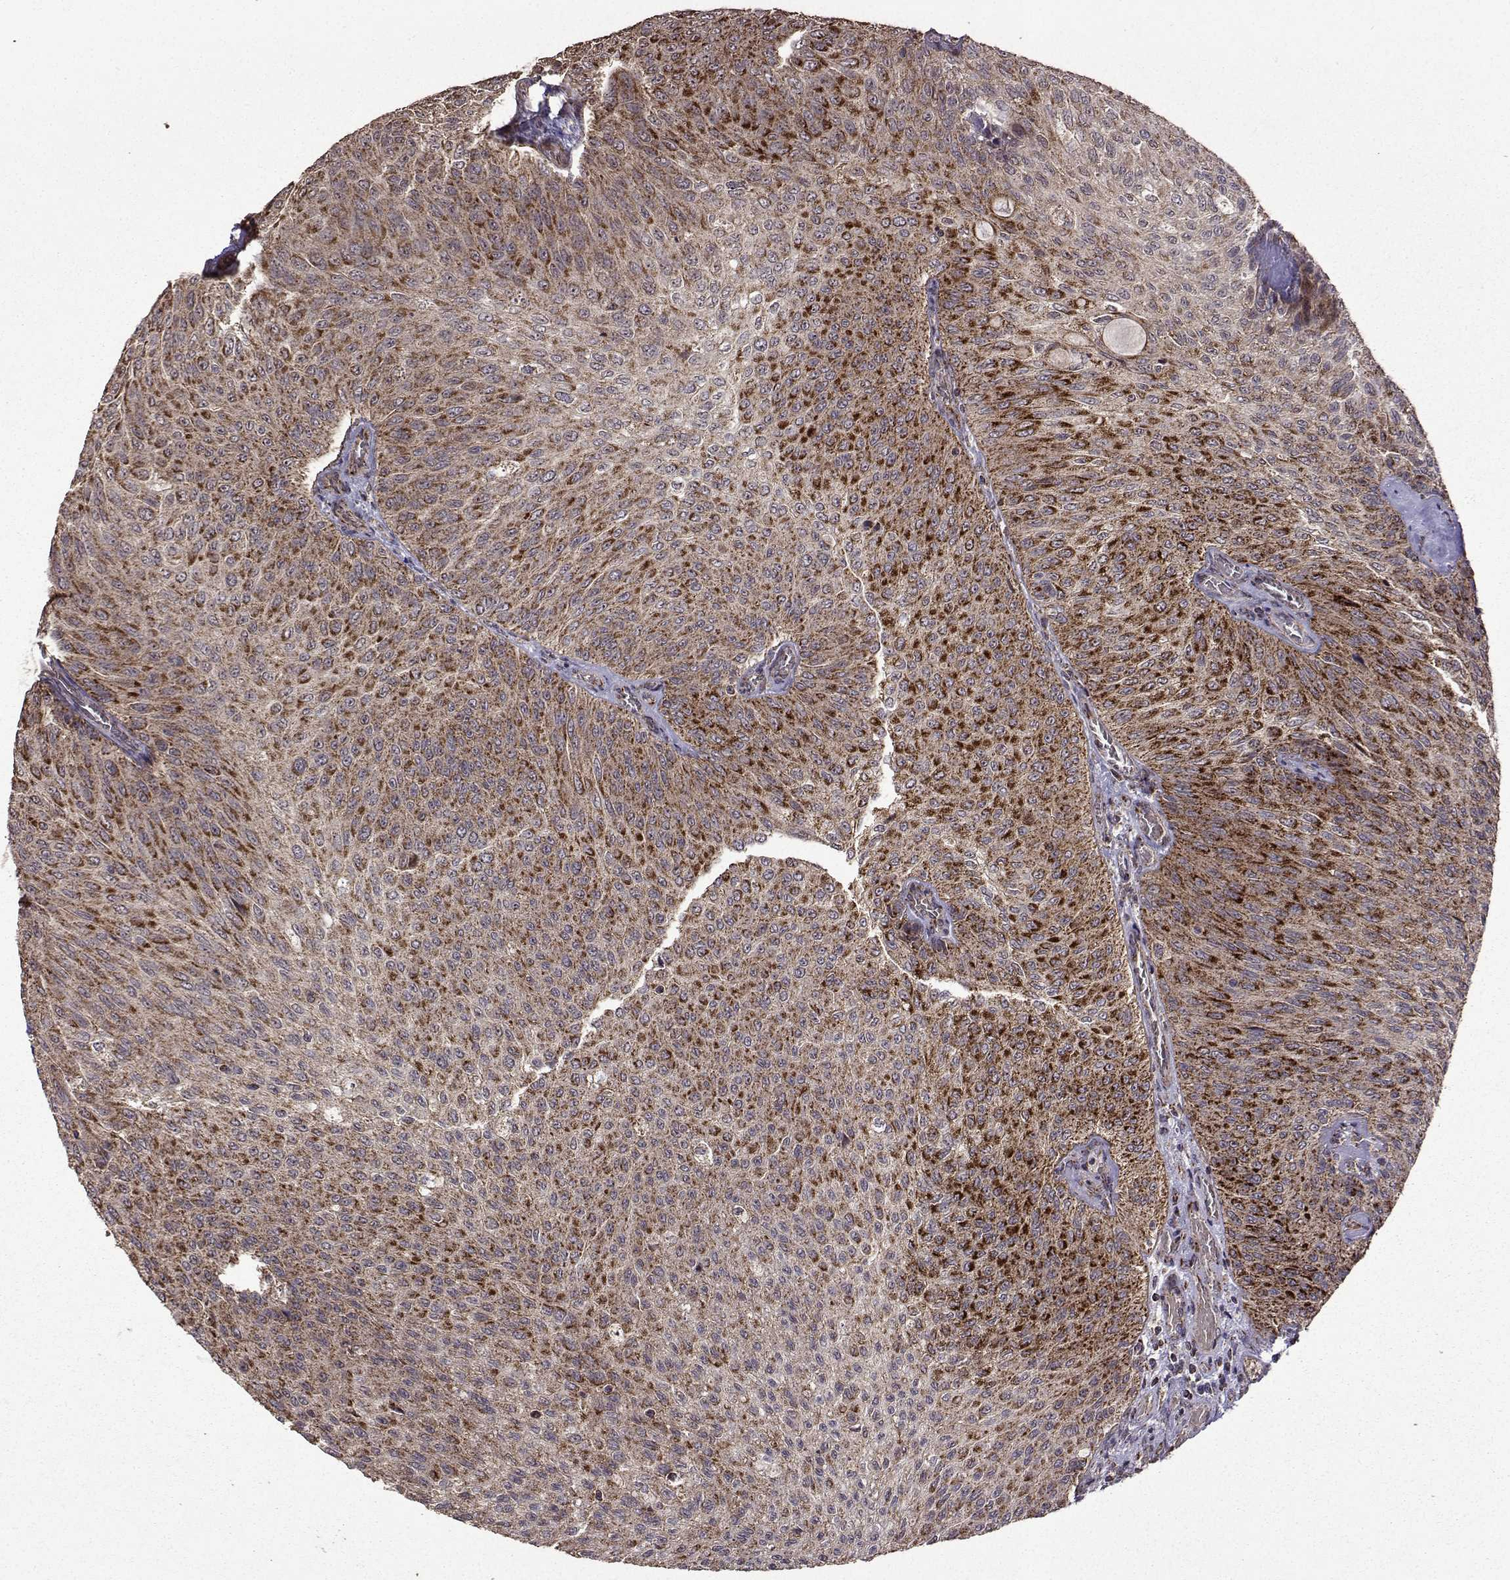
{"staining": {"intensity": "strong", "quantity": "25%-75%", "location": "cytoplasmic/membranous"}, "tissue": "urothelial cancer", "cell_type": "Tumor cells", "image_type": "cancer", "snomed": [{"axis": "morphology", "description": "Urothelial carcinoma, Low grade"}, {"axis": "topography", "description": "Ureter, NOS"}, {"axis": "topography", "description": "Urinary bladder"}], "caption": "Tumor cells demonstrate strong cytoplasmic/membranous positivity in about 25%-75% of cells in low-grade urothelial carcinoma.", "gene": "TAB2", "patient": {"sex": "male", "age": 78}}